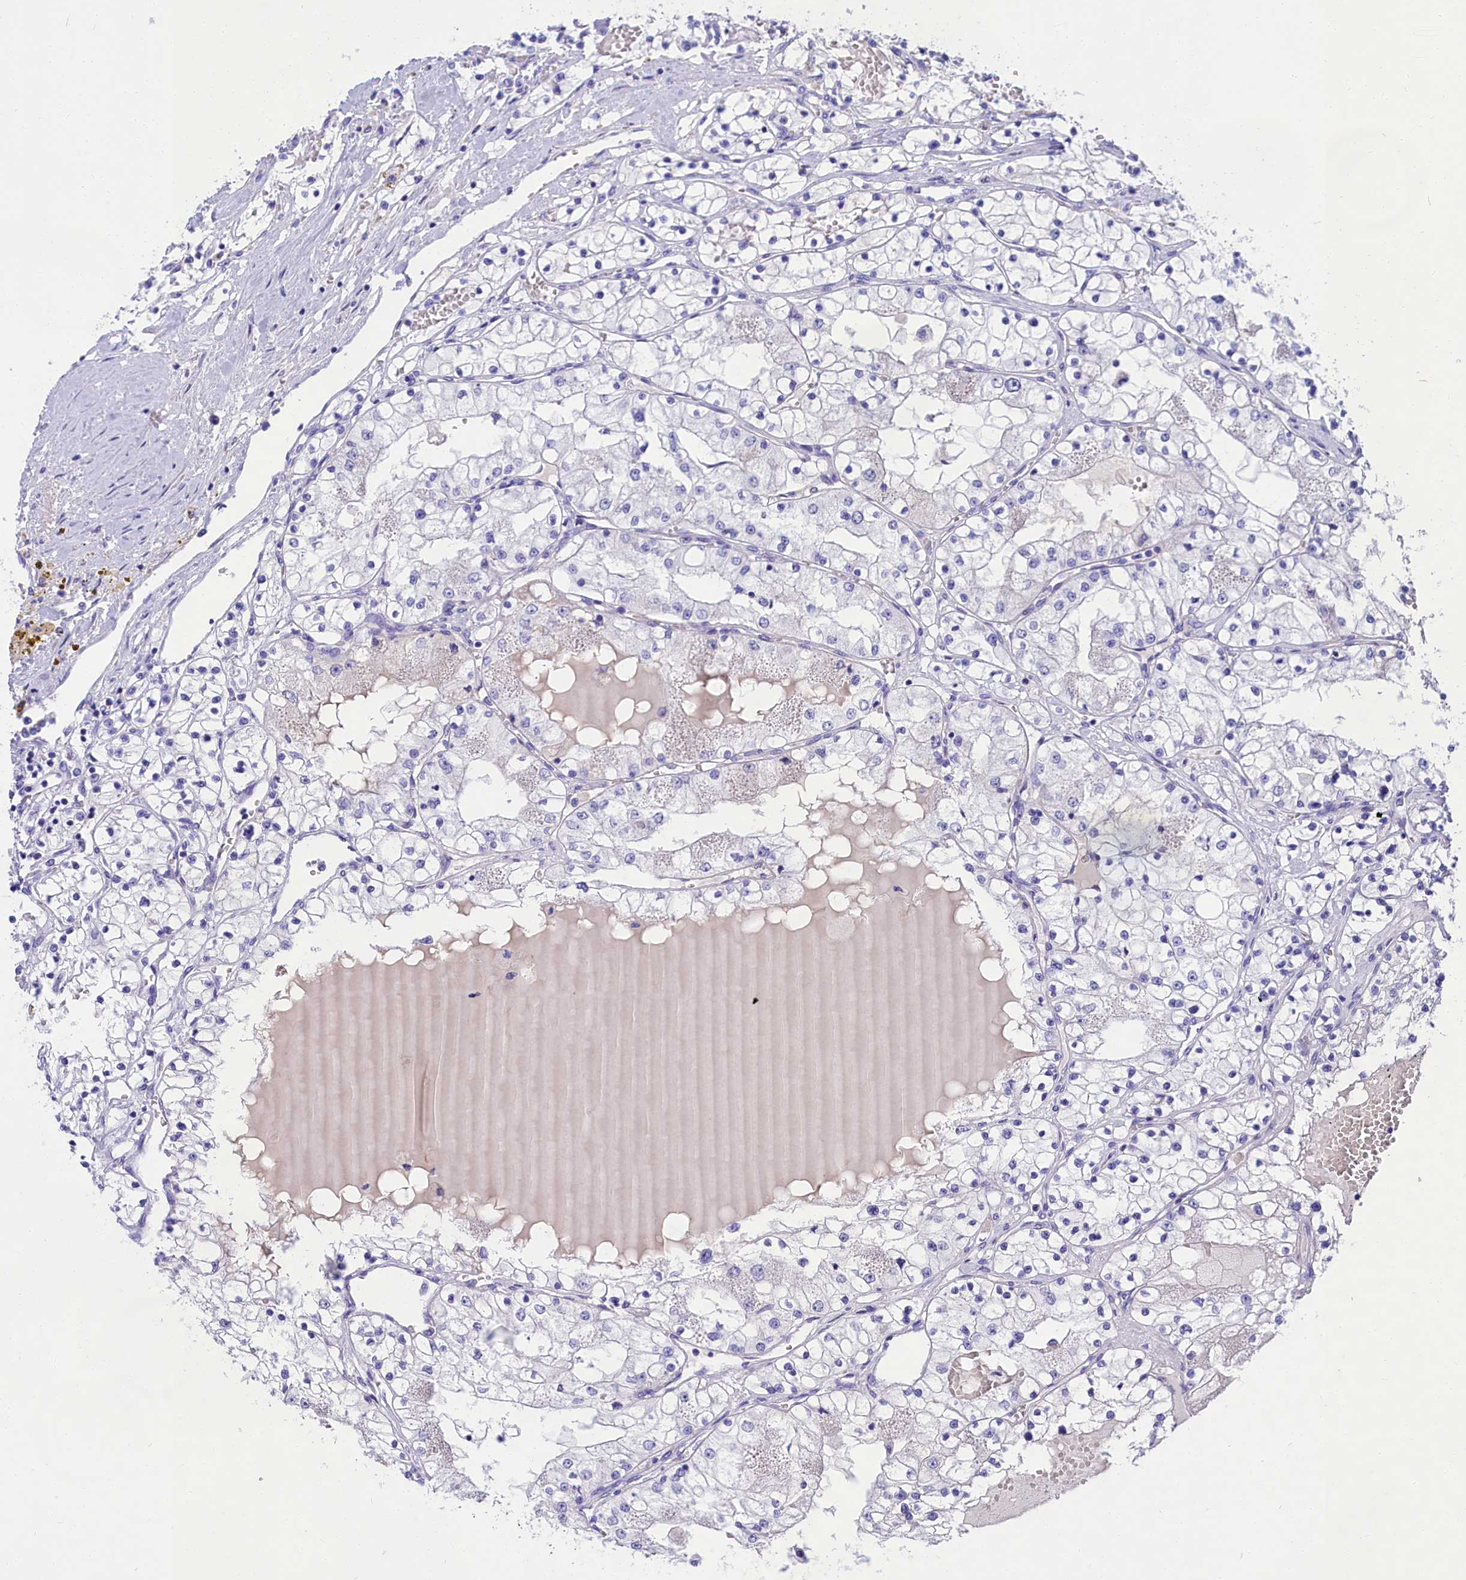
{"staining": {"intensity": "negative", "quantity": "none", "location": "none"}, "tissue": "renal cancer", "cell_type": "Tumor cells", "image_type": "cancer", "snomed": [{"axis": "morphology", "description": "Normal tissue, NOS"}, {"axis": "morphology", "description": "Adenocarcinoma, NOS"}, {"axis": "topography", "description": "Kidney"}], "caption": "Immunohistochemical staining of human renal adenocarcinoma demonstrates no significant positivity in tumor cells.", "gene": "SULT2A1", "patient": {"sex": "male", "age": 68}}